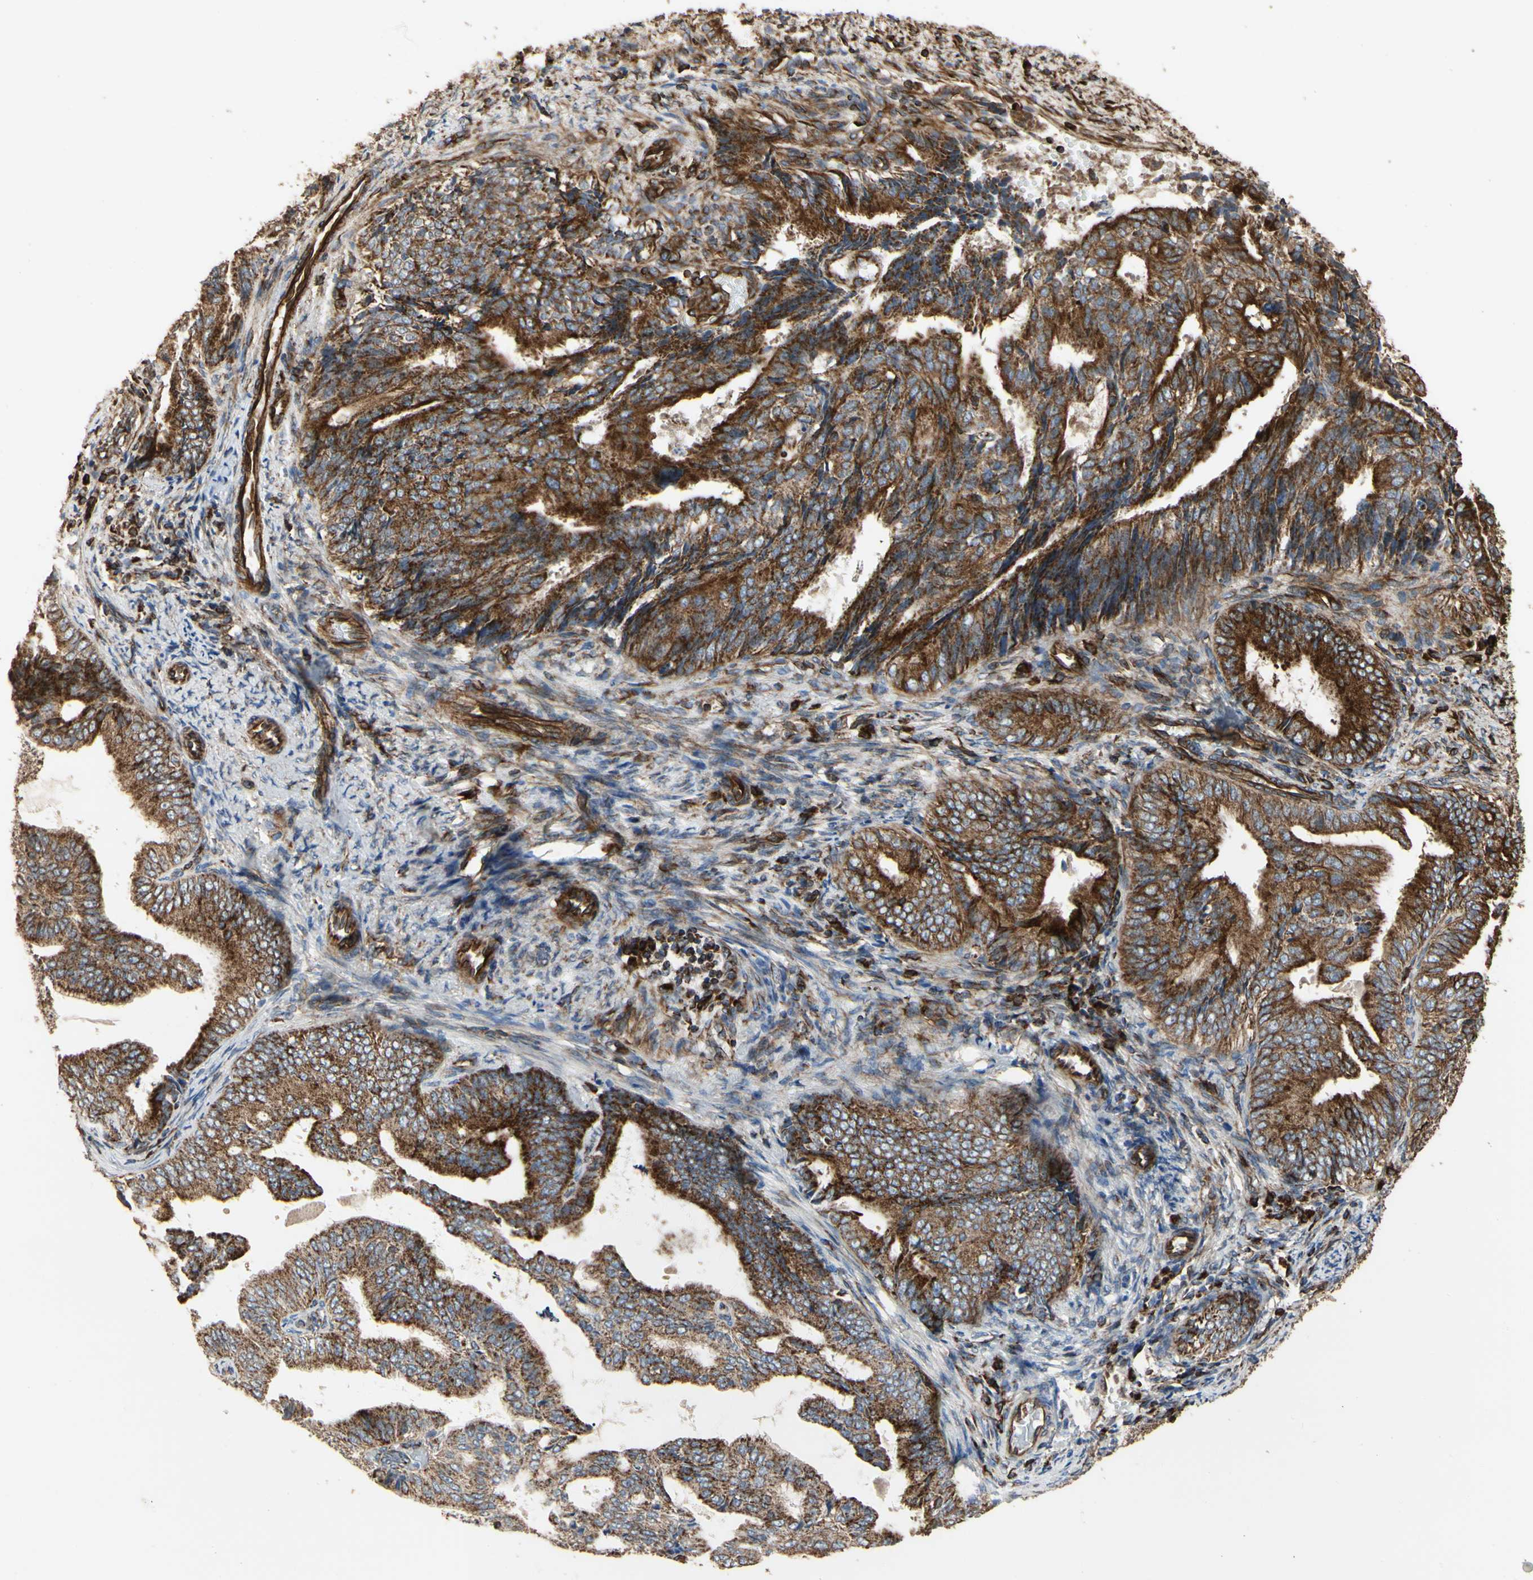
{"staining": {"intensity": "moderate", "quantity": "25%-75%", "location": "cytoplasmic/membranous"}, "tissue": "endometrial cancer", "cell_type": "Tumor cells", "image_type": "cancer", "snomed": [{"axis": "morphology", "description": "Neoplasm, malignant, NOS"}, {"axis": "topography", "description": "Endometrium"}], "caption": "IHC image of neoplastic tissue: endometrial cancer (neoplasm (malignant)) stained using IHC reveals medium levels of moderate protein expression localized specifically in the cytoplasmic/membranous of tumor cells, appearing as a cytoplasmic/membranous brown color.", "gene": "TUBA1A", "patient": {"sex": "female", "age": 74}}